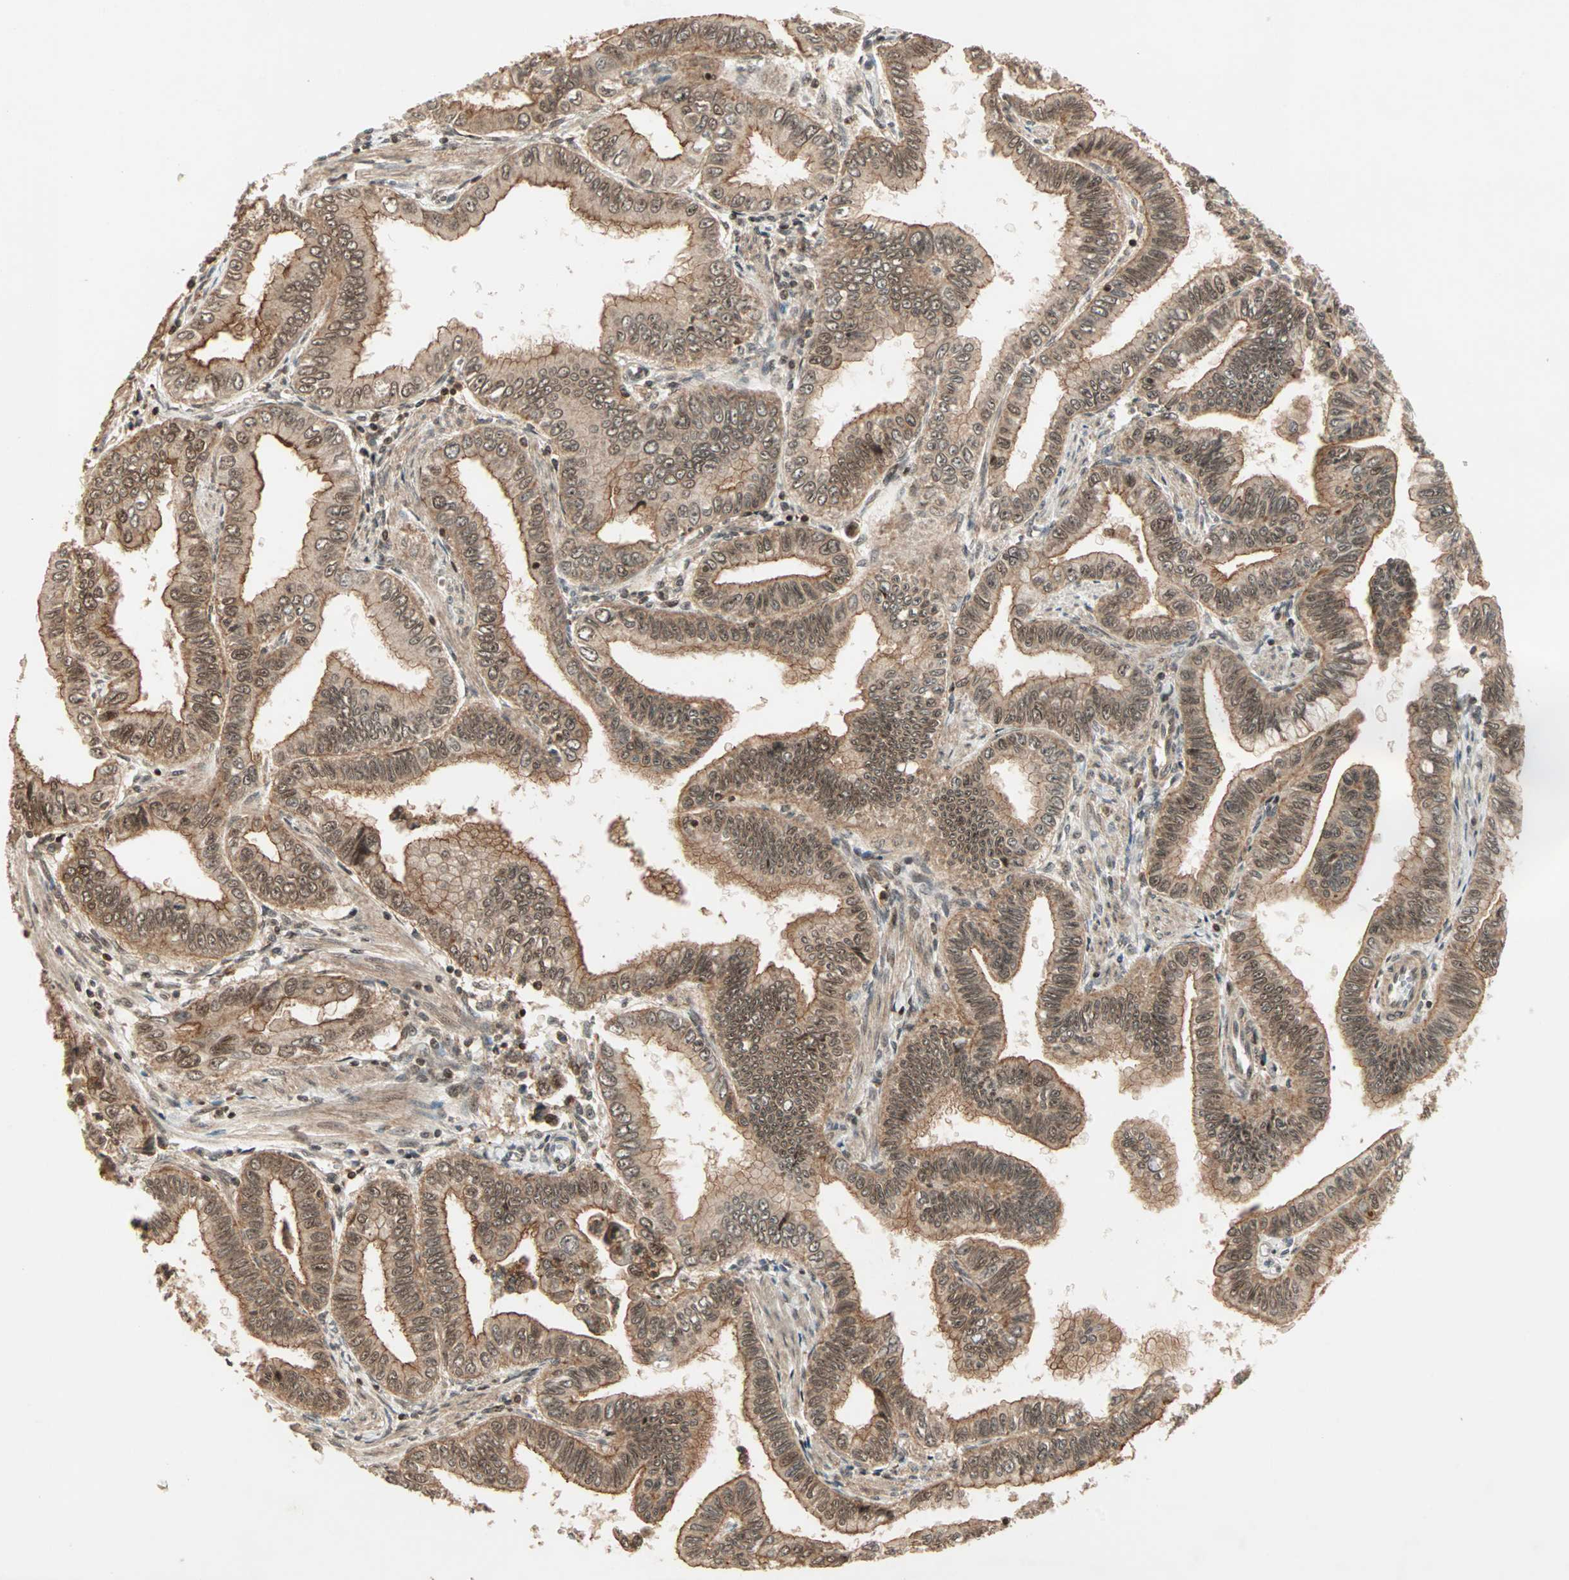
{"staining": {"intensity": "moderate", "quantity": ">75%", "location": "cytoplasmic/membranous,nuclear"}, "tissue": "pancreatic cancer", "cell_type": "Tumor cells", "image_type": "cancer", "snomed": [{"axis": "morphology", "description": "Normal tissue, NOS"}, {"axis": "topography", "description": "Lymph node"}], "caption": "This image reveals IHC staining of human pancreatic cancer, with medium moderate cytoplasmic/membranous and nuclear expression in about >75% of tumor cells.", "gene": "ZBED9", "patient": {"sex": "male", "age": 50}}